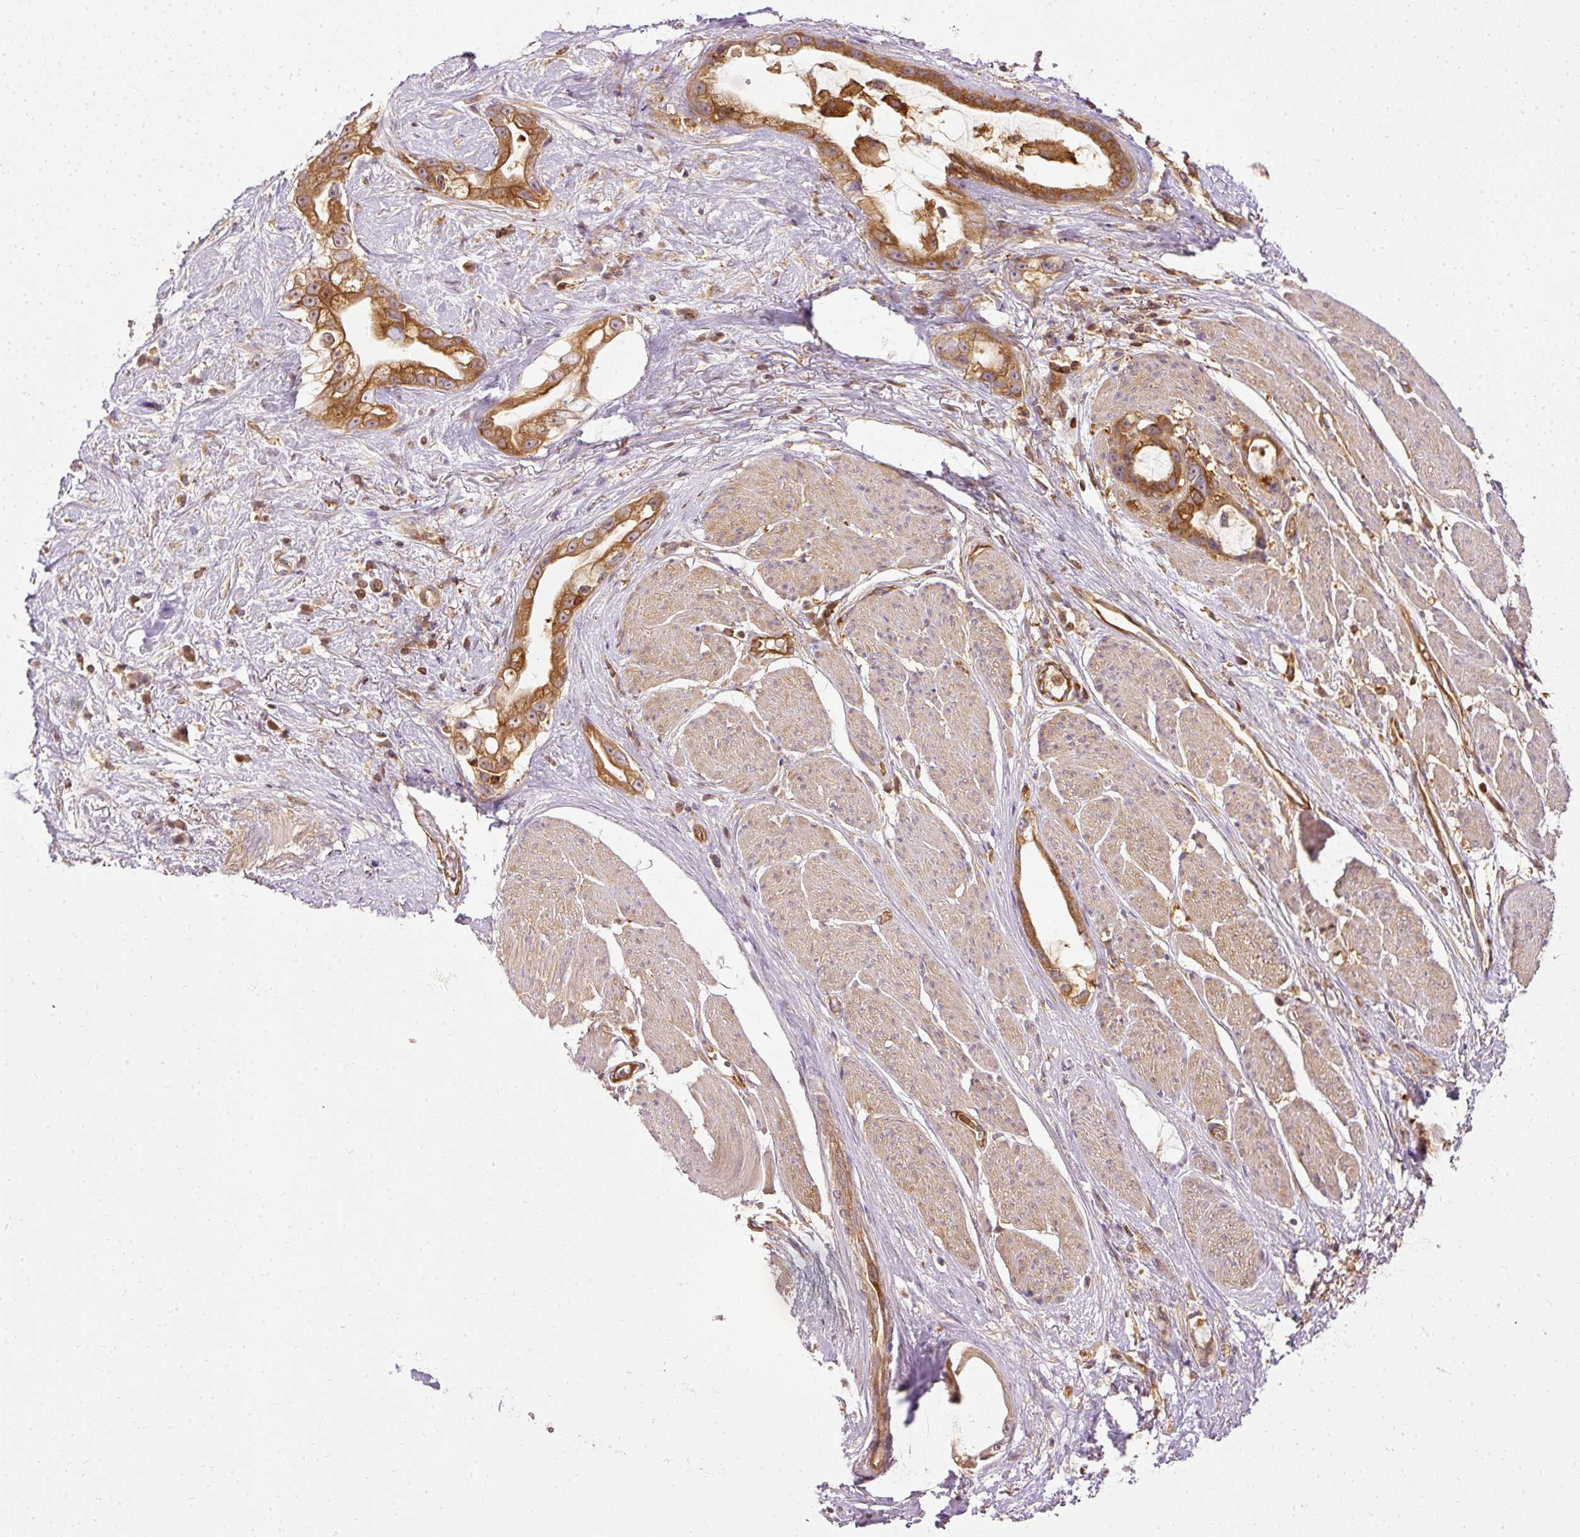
{"staining": {"intensity": "strong", "quantity": ">75%", "location": "cytoplasmic/membranous"}, "tissue": "stomach cancer", "cell_type": "Tumor cells", "image_type": "cancer", "snomed": [{"axis": "morphology", "description": "Adenocarcinoma, NOS"}, {"axis": "topography", "description": "Stomach"}], "caption": "About >75% of tumor cells in stomach cancer (adenocarcinoma) demonstrate strong cytoplasmic/membranous protein expression as visualized by brown immunohistochemical staining.", "gene": "ARMH3", "patient": {"sex": "male", "age": 55}}